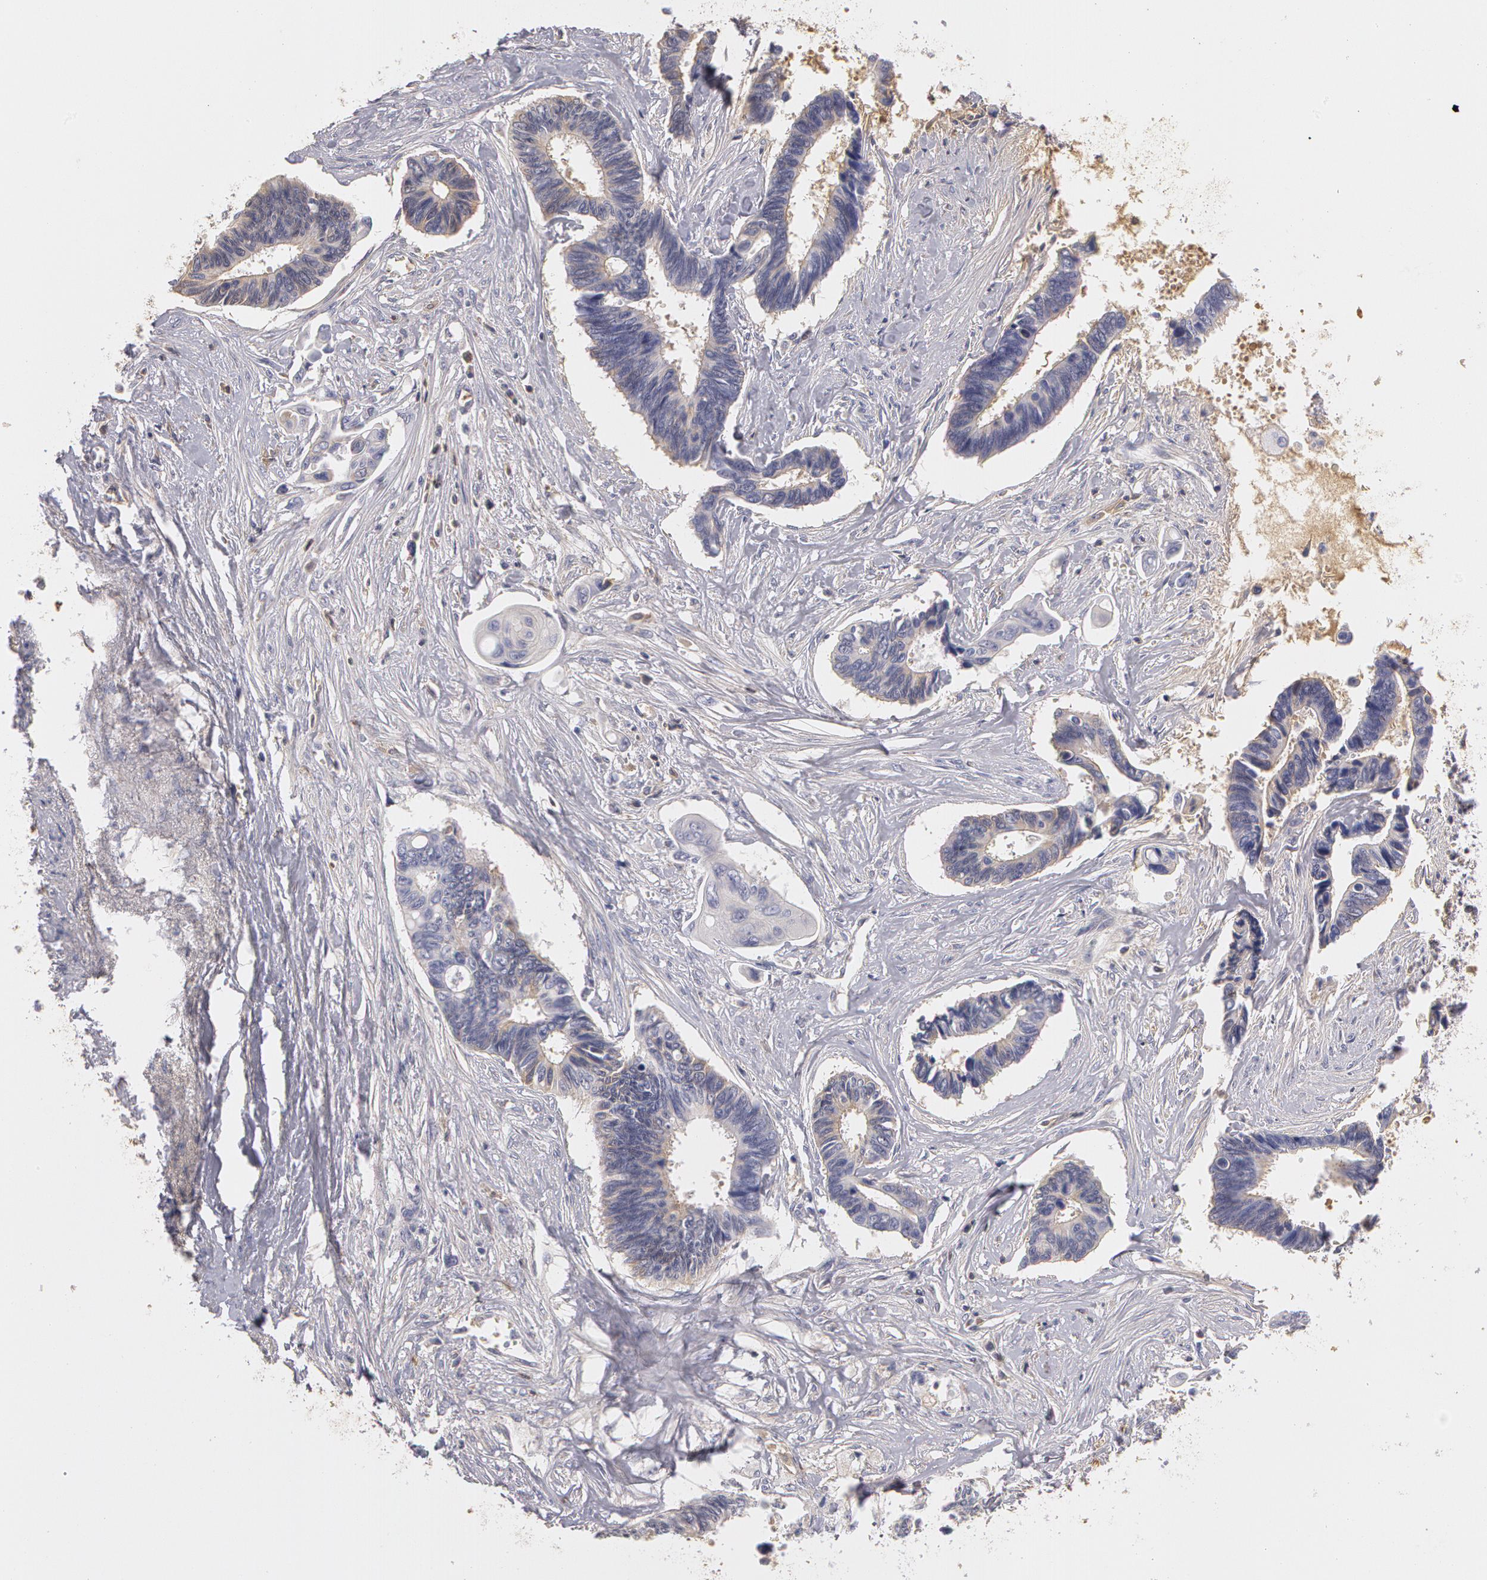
{"staining": {"intensity": "negative", "quantity": "none", "location": "none"}, "tissue": "pancreatic cancer", "cell_type": "Tumor cells", "image_type": "cancer", "snomed": [{"axis": "morphology", "description": "Adenocarcinoma, NOS"}, {"axis": "topography", "description": "Pancreas"}], "caption": "Immunohistochemistry (IHC) image of neoplastic tissue: human adenocarcinoma (pancreatic) stained with DAB (3,3'-diaminobenzidine) shows no significant protein expression in tumor cells. The staining is performed using DAB brown chromogen with nuclei counter-stained in using hematoxylin.", "gene": "C1R", "patient": {"sex": "female", "age": 70}}